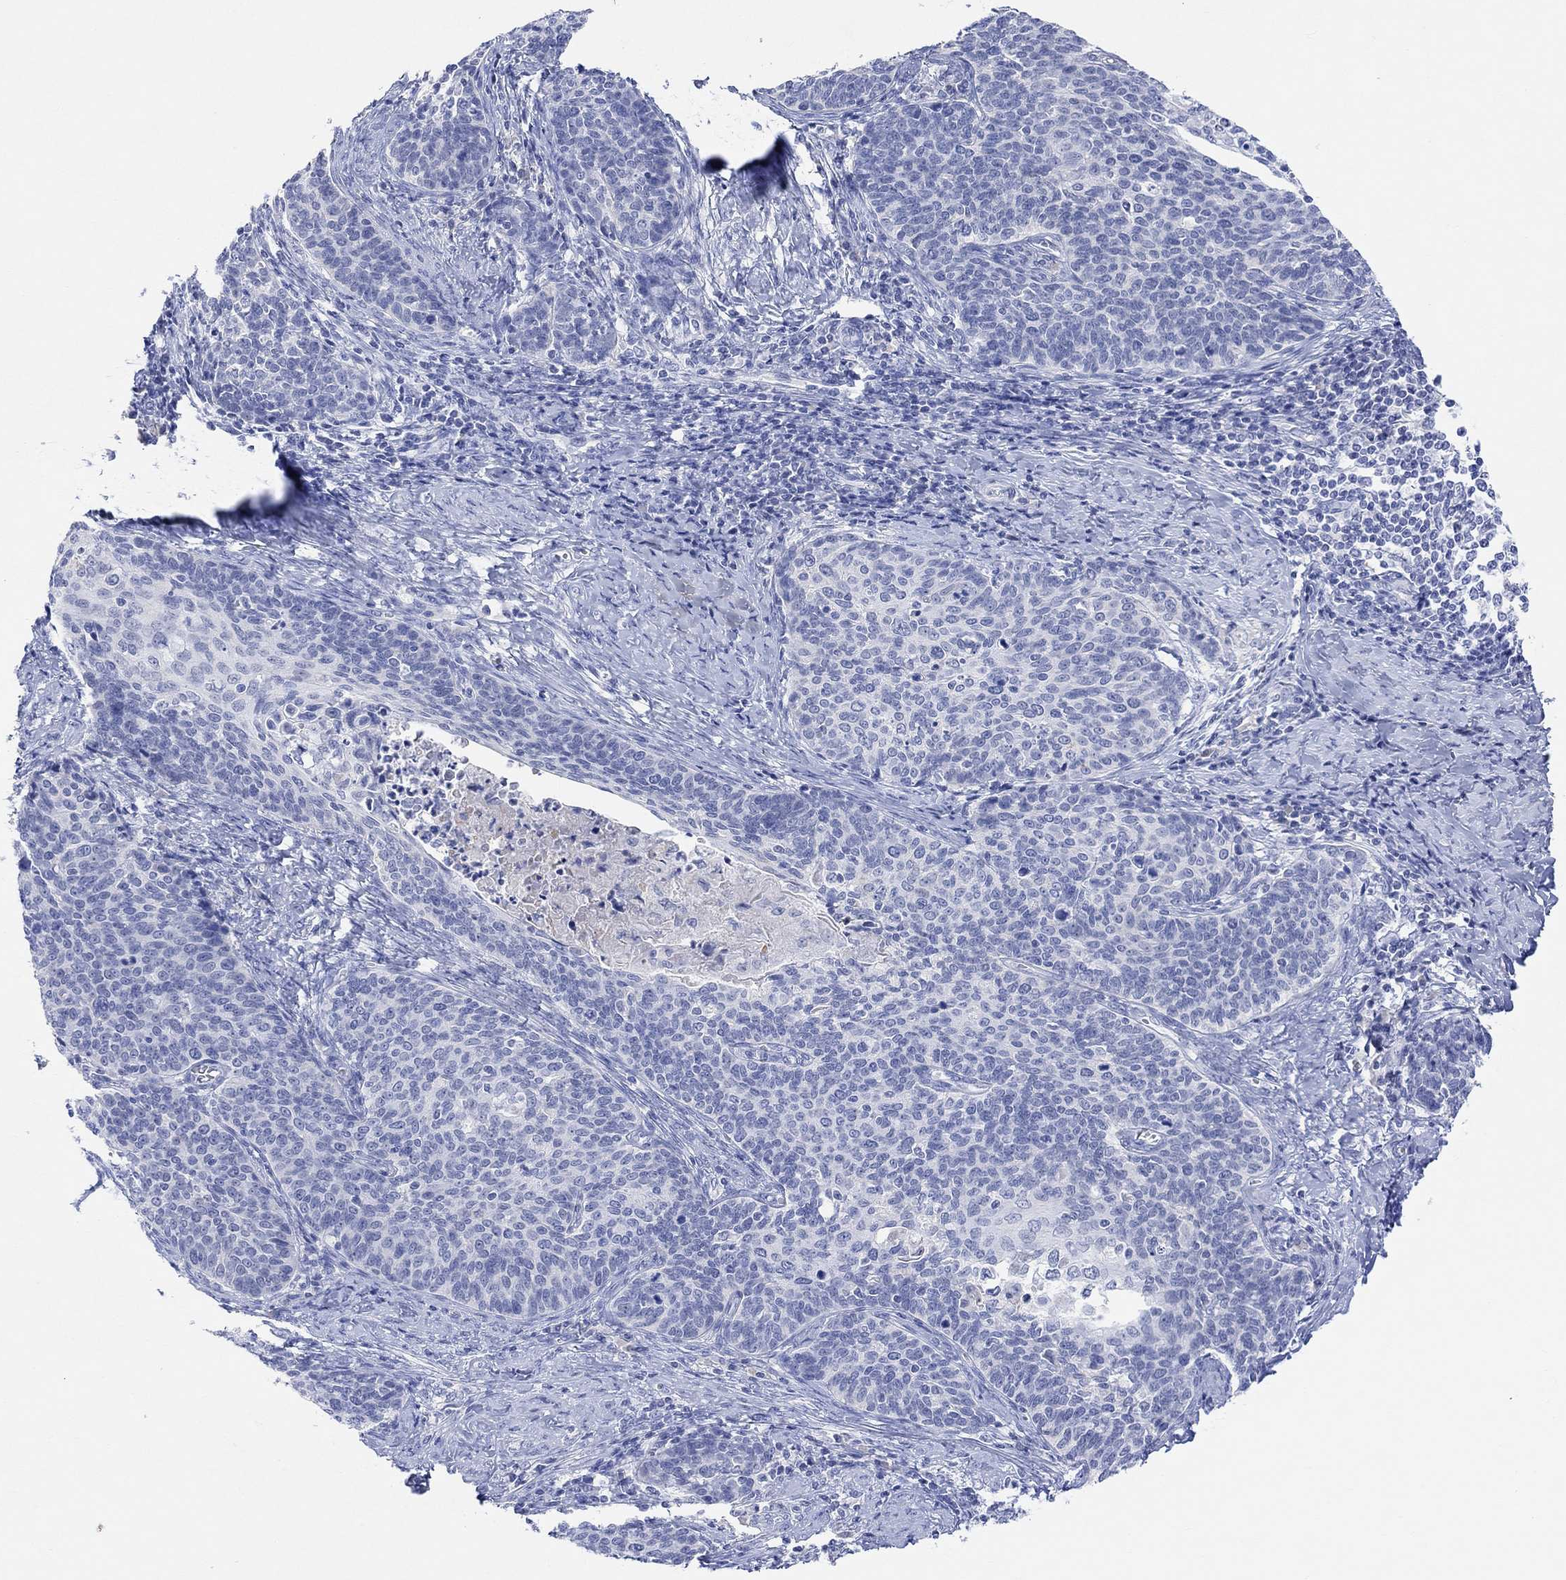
{"staining": {"intensity": "negative", "quantity": "none", "location": "none"}, "tissue": "cervical cancer", "cell_type": "Tumor cells", "image_type": "cancer", "snomed": [{"axis": "morphology", "description": "Normal tissue, NOS"}, {"axis": "morphology", "description": "Squamous cell carcinoma, NOS"}, {"axis": "topography", "description": "Cervix"}], "caption": "A photomicrograph of squamous cell carcinoma (cervical) stained for a protein demonstrates no brown staining in tumor cells.", "gene": "TYR", "patient": {"sex": "female", "age": 39}}